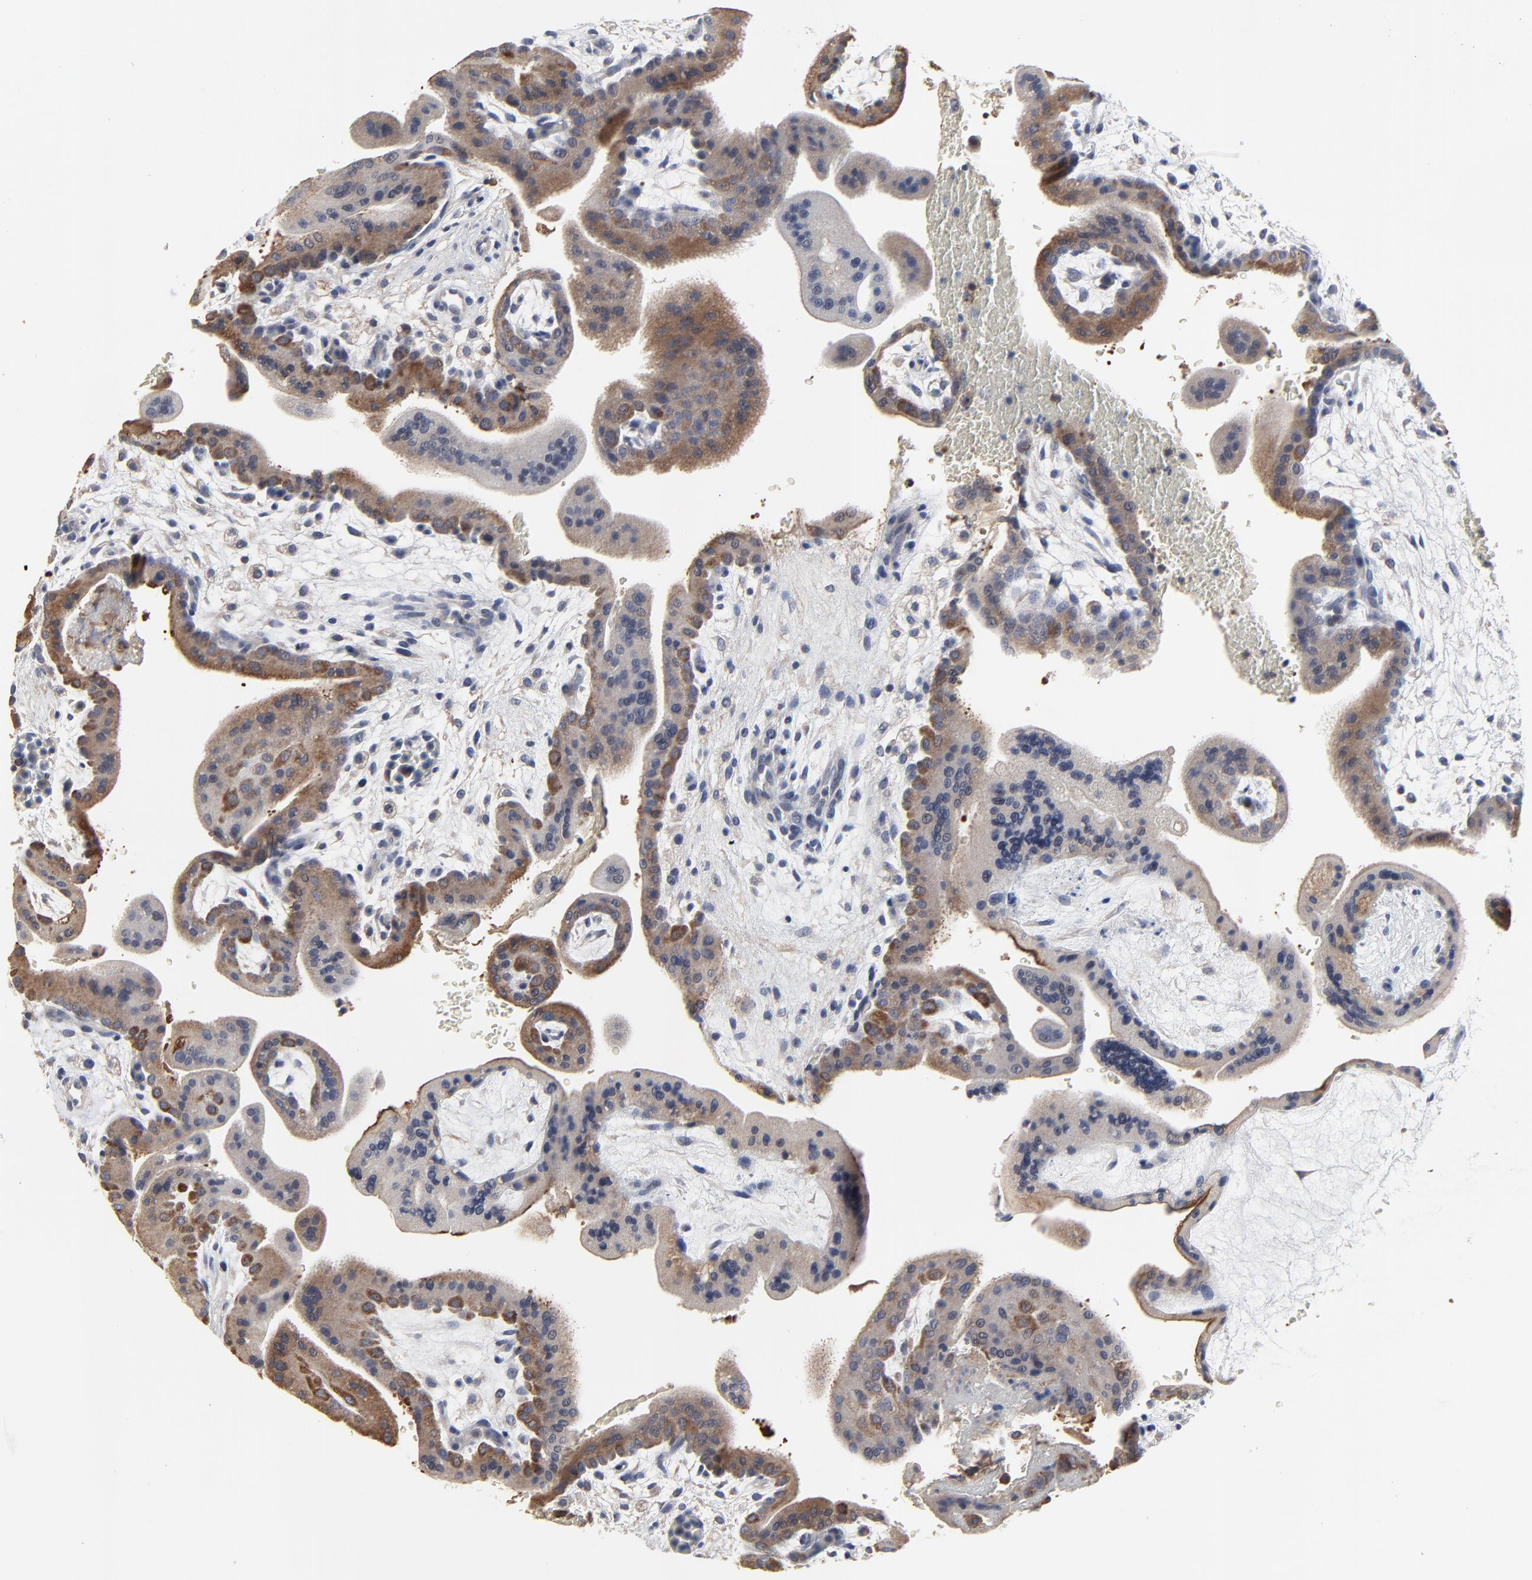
{"staining": {"intensity": "moderate", "quantity": ">75%", "location": "cytoplasmic/membranous"}, "tissue": "placenta", "cell_type": "Trophoblastic cells", "image_type": "normal", "snomed": [{"axis": "morphology", "description": "Normal tissue, NOS"}, {"axis": "topography", "description": "Placenta"}], "caption": "Protein staining of normal placenta demonstrates moderate cytoplasmic/membranous expression in approximately >75% of trophoblastic cells.", "gene": "NXF3", "patient": {"sex": "female", "age": 35}}